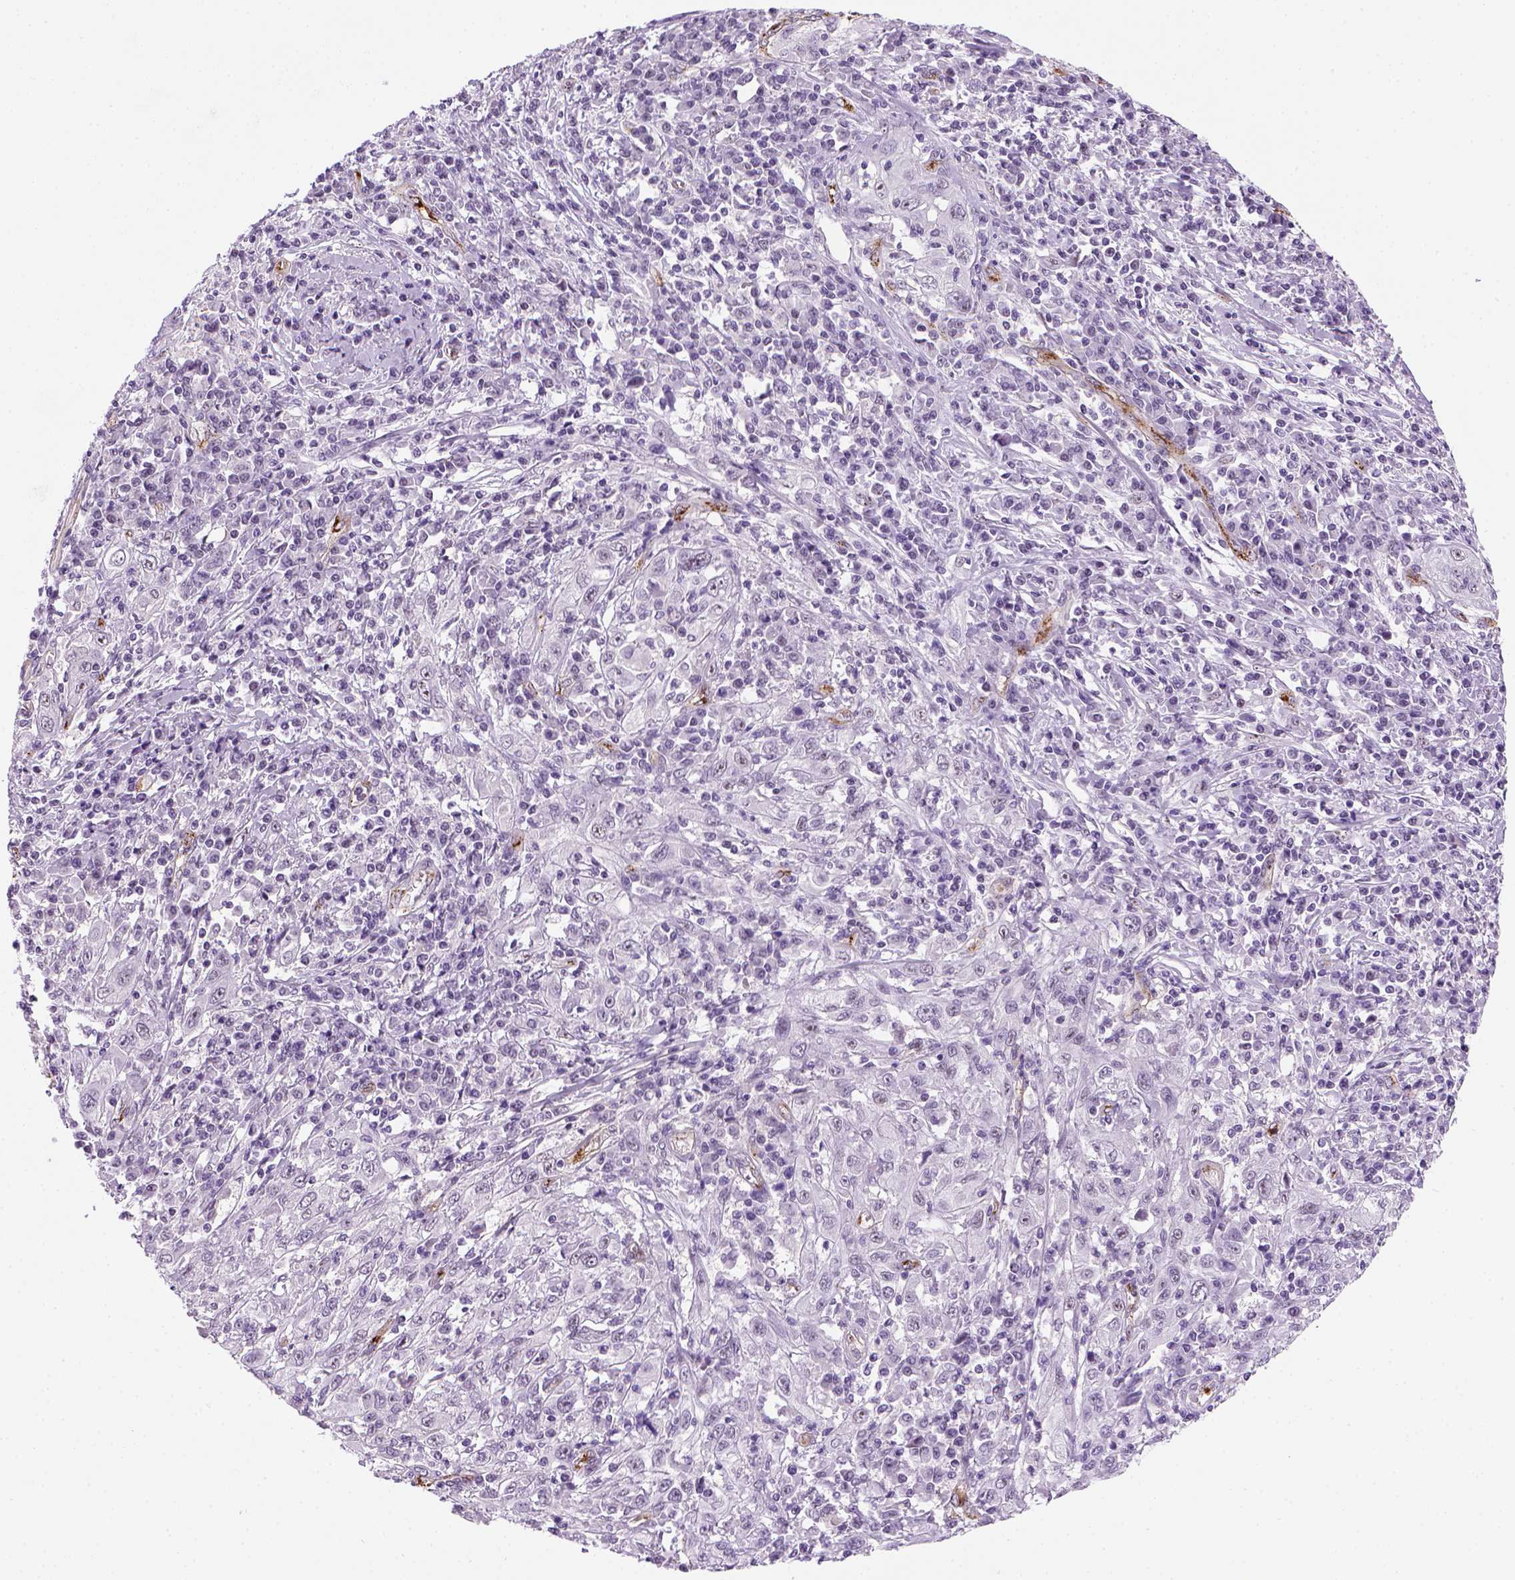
{"staining": {"intensity": "negative", "quantity": "none", "location": "none"}, "tissue": "cervical cancer", "cell_type": "Tumor cells", "image_type": "cancer", "snomed": [{"axis": "morphology", "description": "Squamous cell carcinoma, NOS"}, {"axis": "topography", "description": "Cervix"}], "caption": "The photomicrograph displays no staining of tumor cells in squamous cell carcinoma (cervical). The staining is performed using DAB brown chromogen with nuclei counter-stained in using hematoxylin.", "gene": "VWF", "patient": {"sex": "female", "age": 46}}